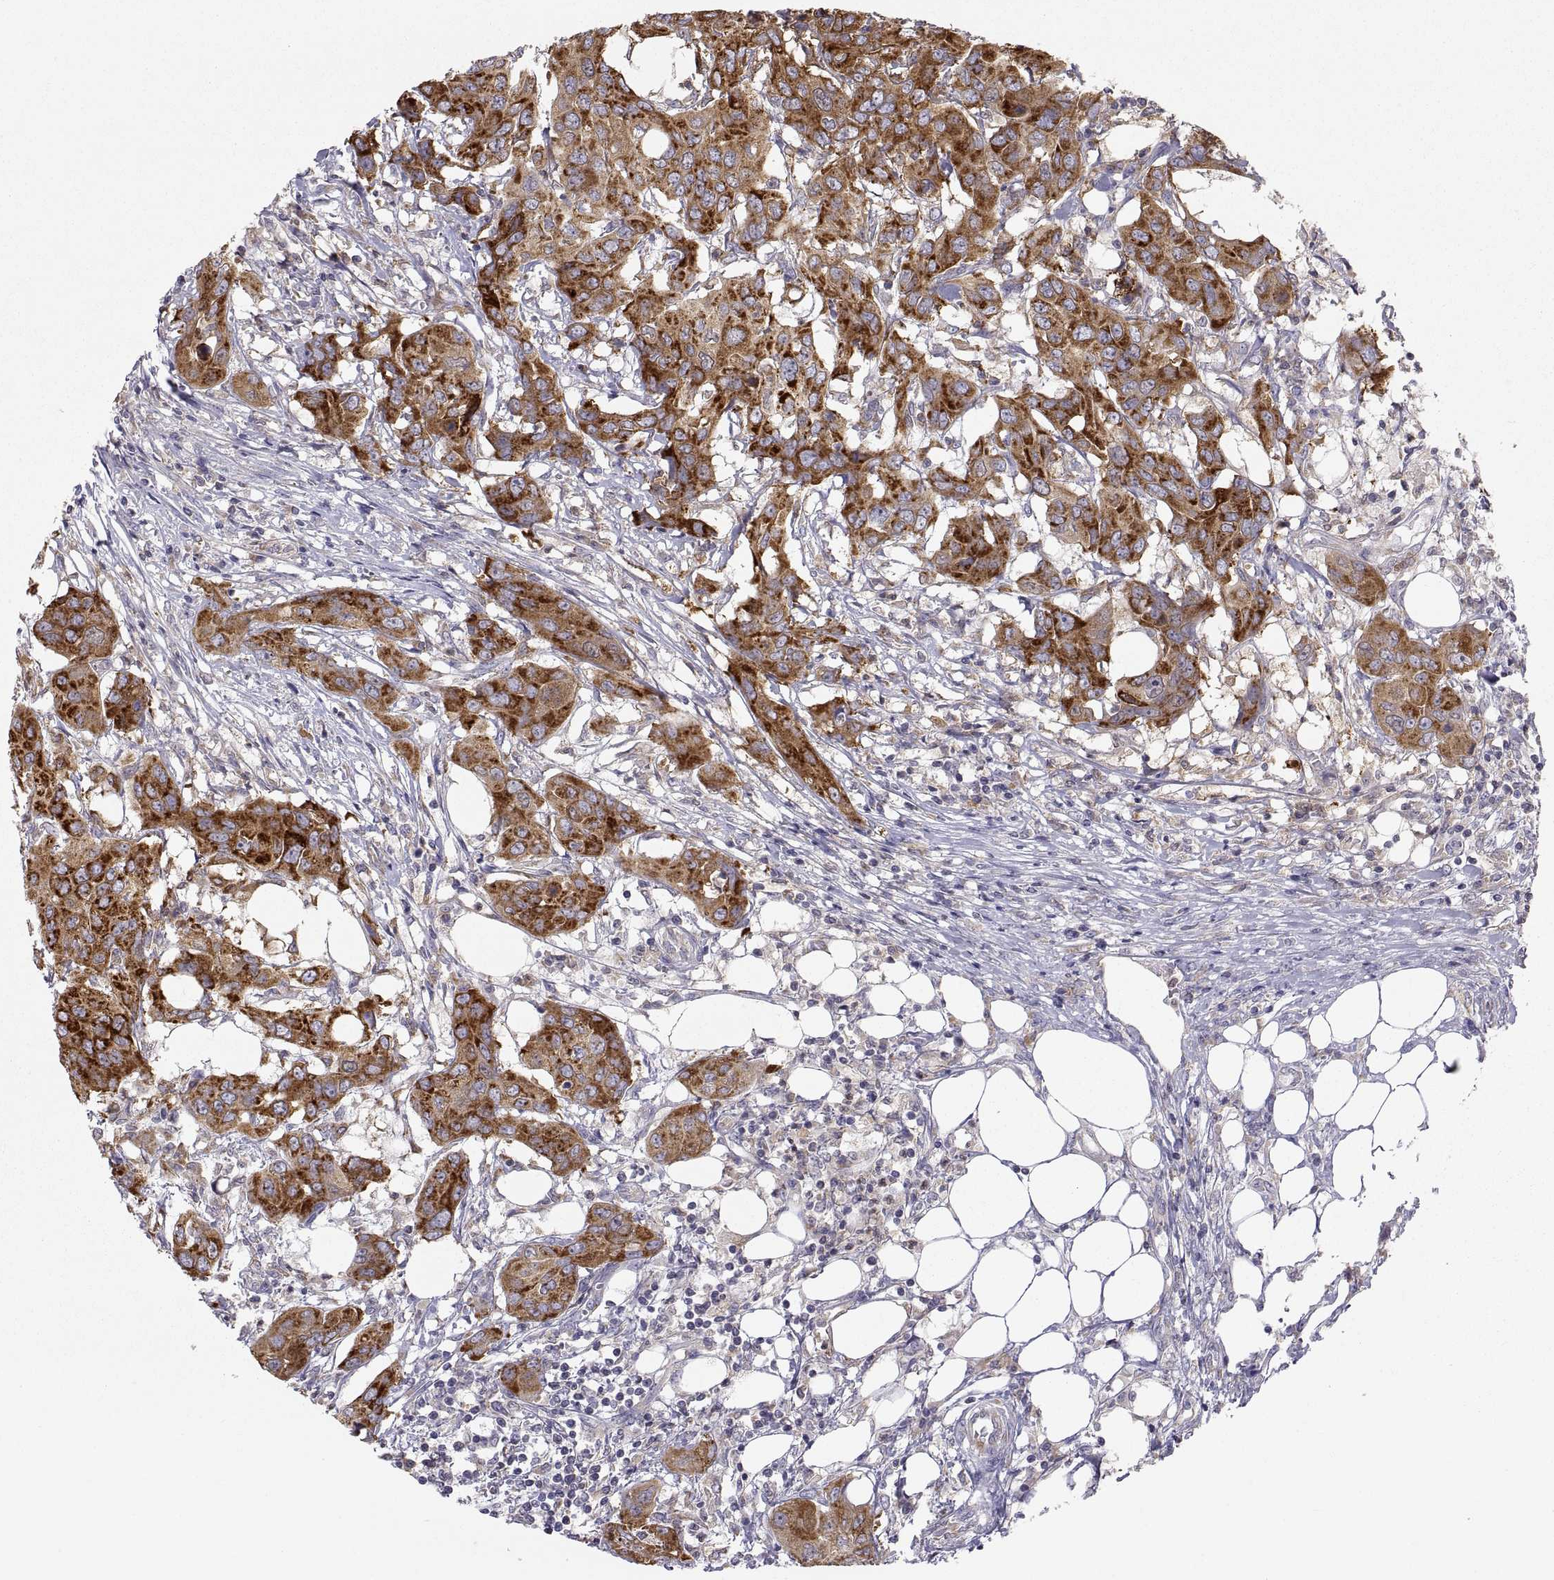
{"staining": {"intensity": "strong", "quantity": ">75%", "location": "cytoplasmic/membranous"}, "tissue": "urothelial cancer", "cell_type": "Tumor cells", "image_type": "cancer", "snomed": [{"axis": "morphology", "description": "Urothelial carcinoma, NOS"}, {"axis": "morphology", "description": "Urothelial carcinoma, High grade"}, {"axis": "topography", "description": "Urinary bladder"}], "caption": "Urothelial cancer was stained to show a protein in brown. There is high levels of strong cytoplasmic/membranous staining in approximately >75% of tumor cells.", "gene": "ERO1A", "patient": {"sex": "male", "age": 63}}